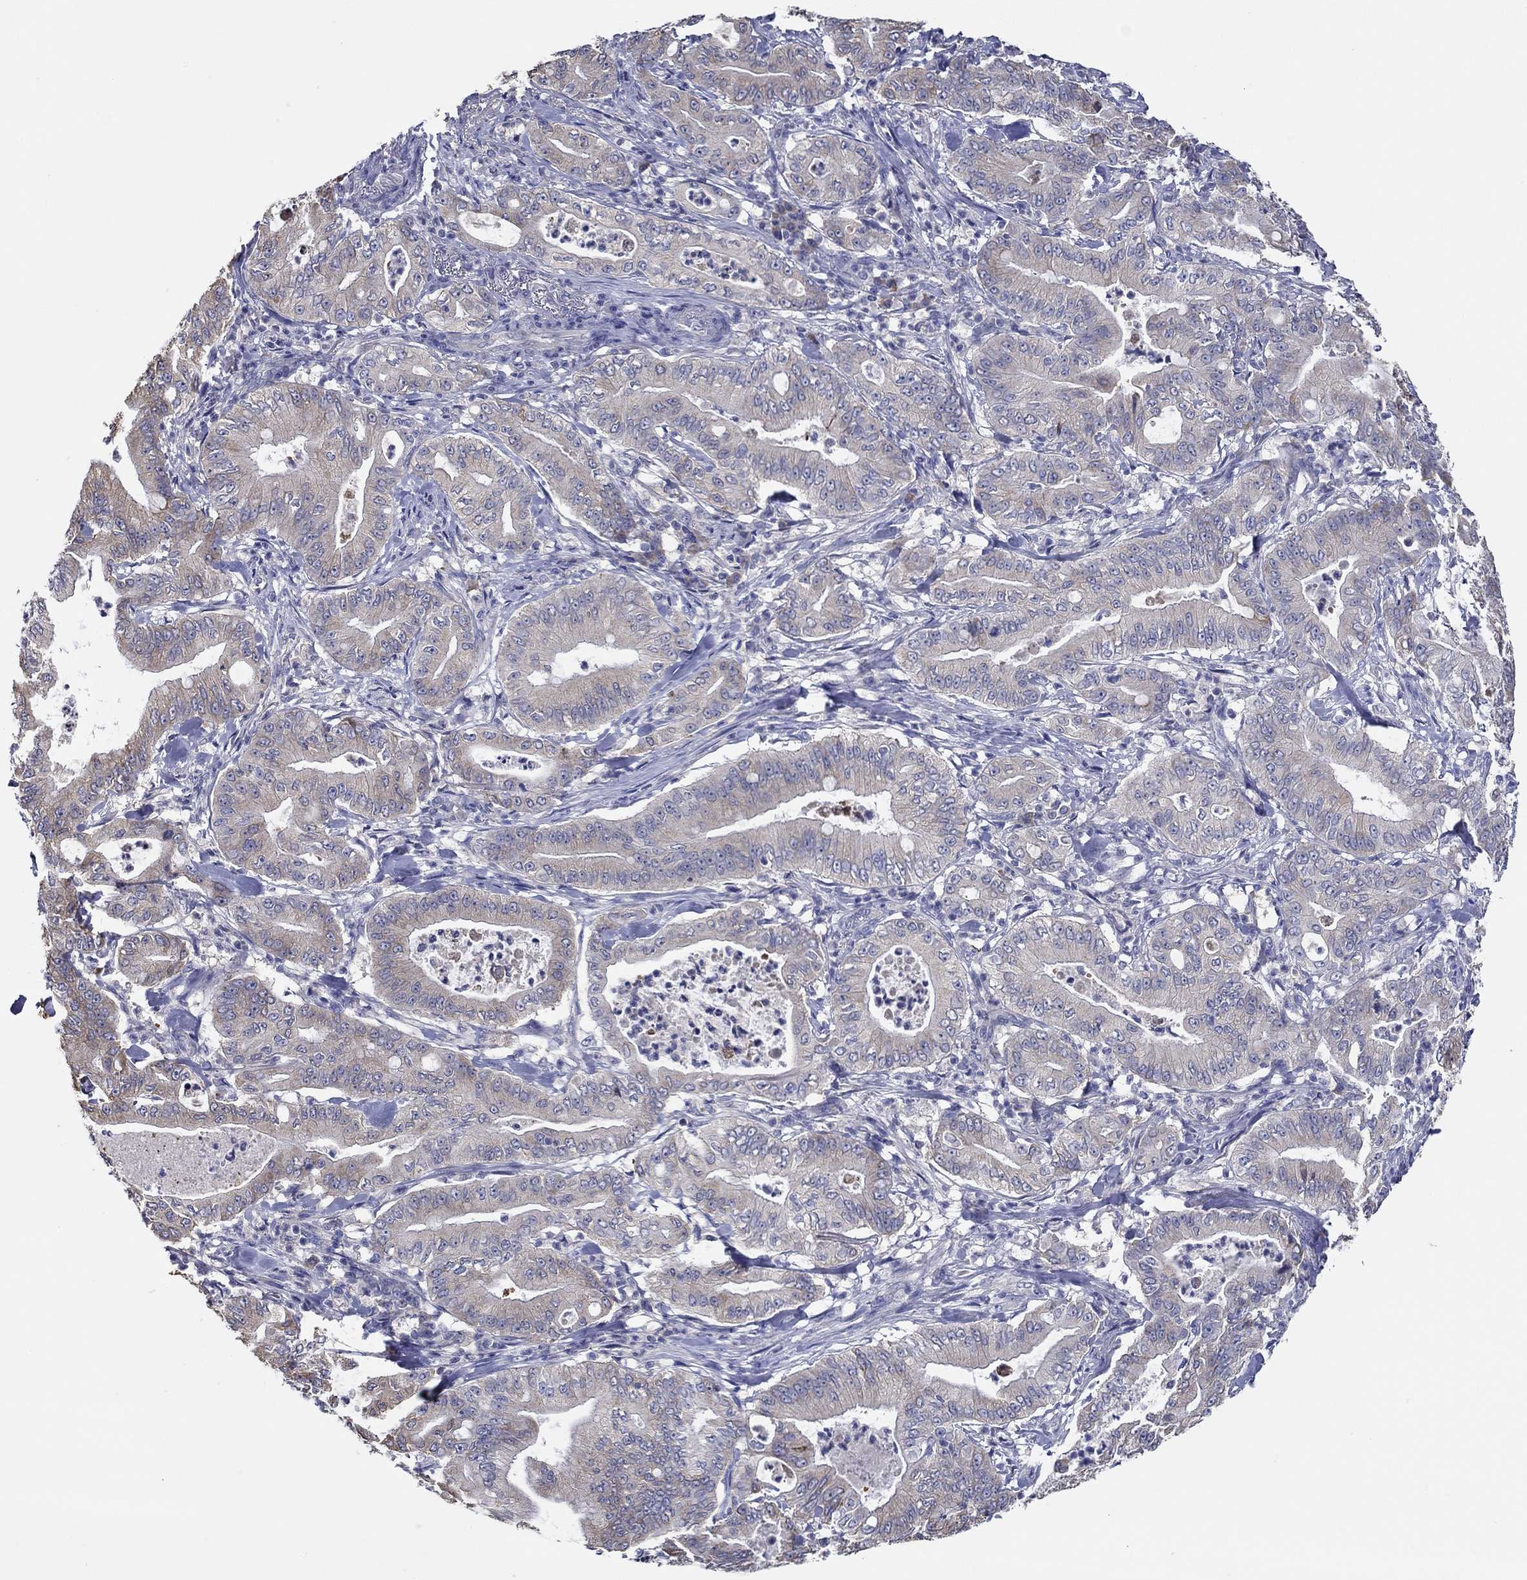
{"staining": {"intensity": "weak", "quantity": "<25%", "location": "cytoplasmic/membranous"}, "tissue": "pancreatic cancer", "cell_type": "Tumor cells", "image_type": "cancer", "snomed": [{"axis": "morphology", "description": "Adenocarcinoma, NOS"}, {"axis": "topography", "description": "Pancreas"}], "caption": "Tumor cells show no significant expression in pancreatic cancer (adenocarcinoma).", "gene": "CHIT1", "patient": {"sex": "male", "age": 71}}